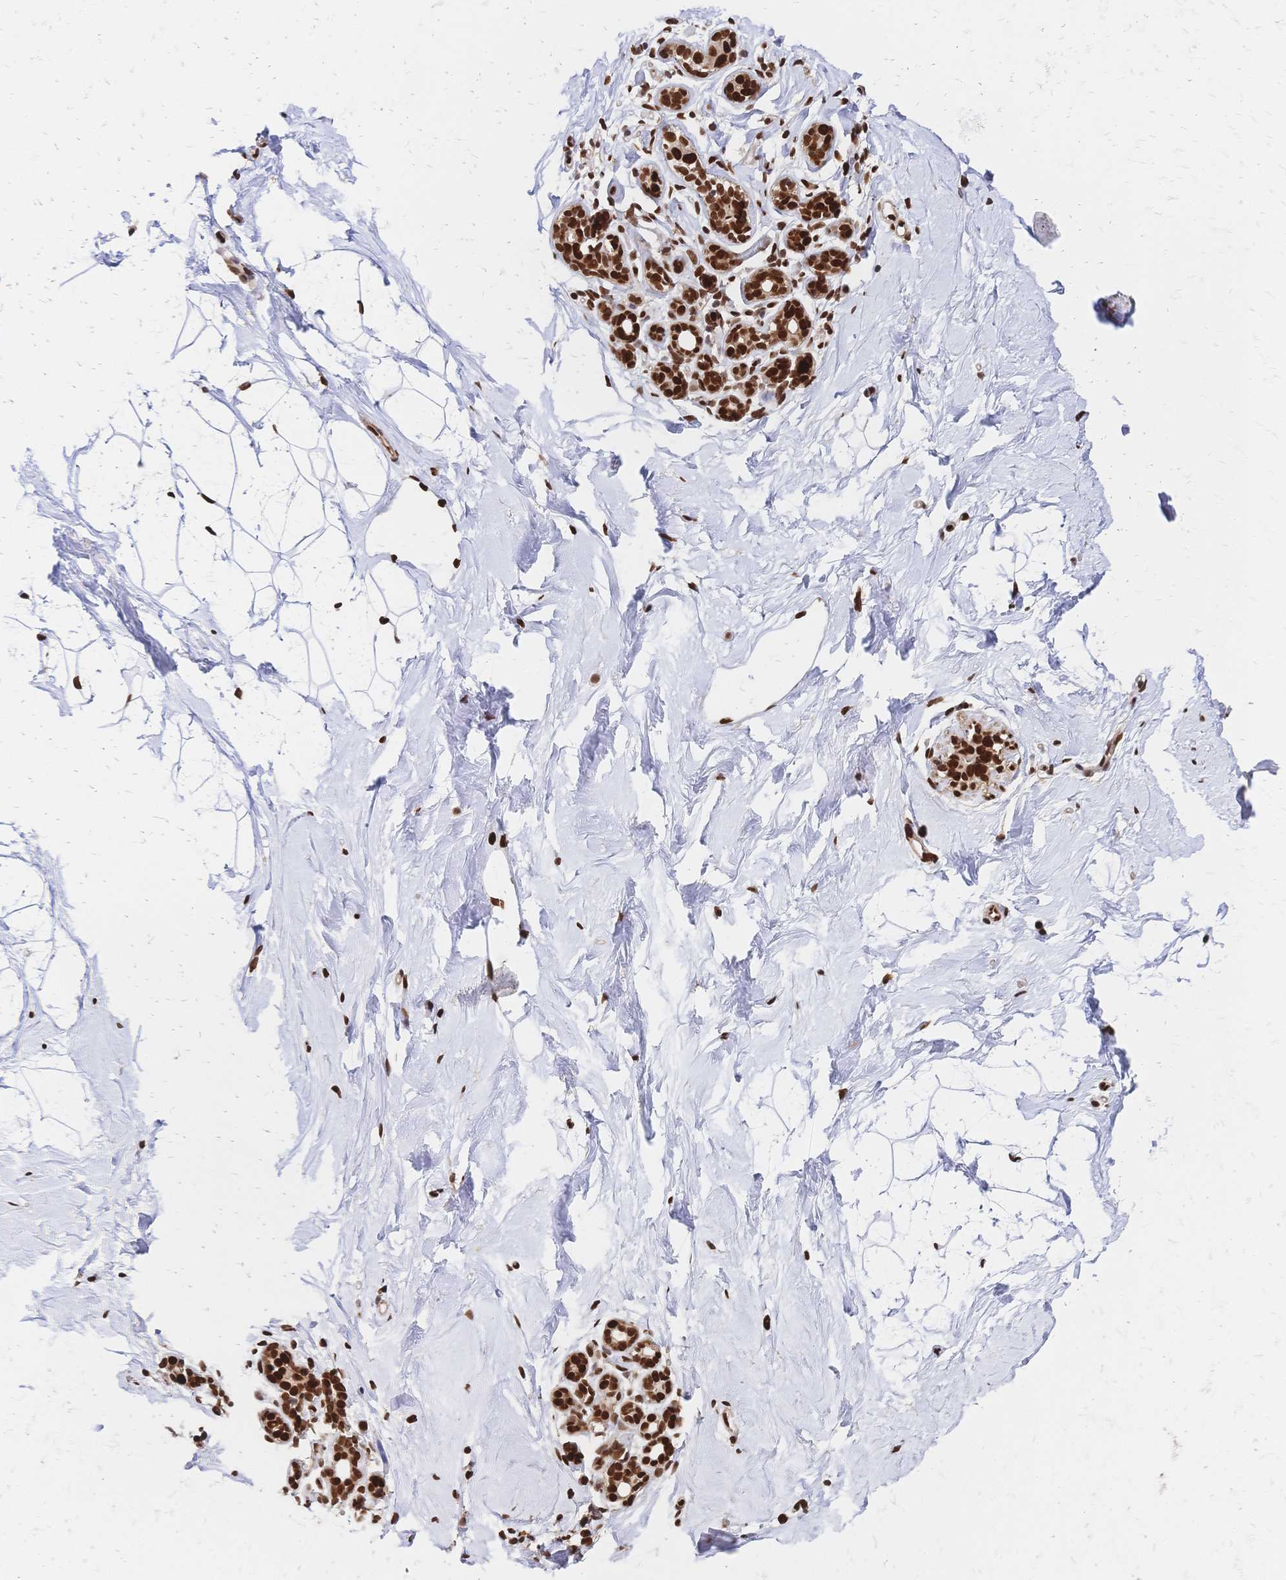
{"staining": {"intensity": "strong", "quantity": "<25%", "location": "nuclear"}, "tissue": "breast", "cell_type": "Adipocytes", "image_type": "normal", "snomed": [{"axis": "morphology", "description": "Normal tissue, NOS"}, {"axis": "topography", "description": "Breast"}], "caption": "Immunohistochemical staining of unremarkable breast reveals medium levels of strong nuclear expression in about <25% of adipocytes.", "gene": "HDGF", "patient": {"sex": "female", "age": 32}}